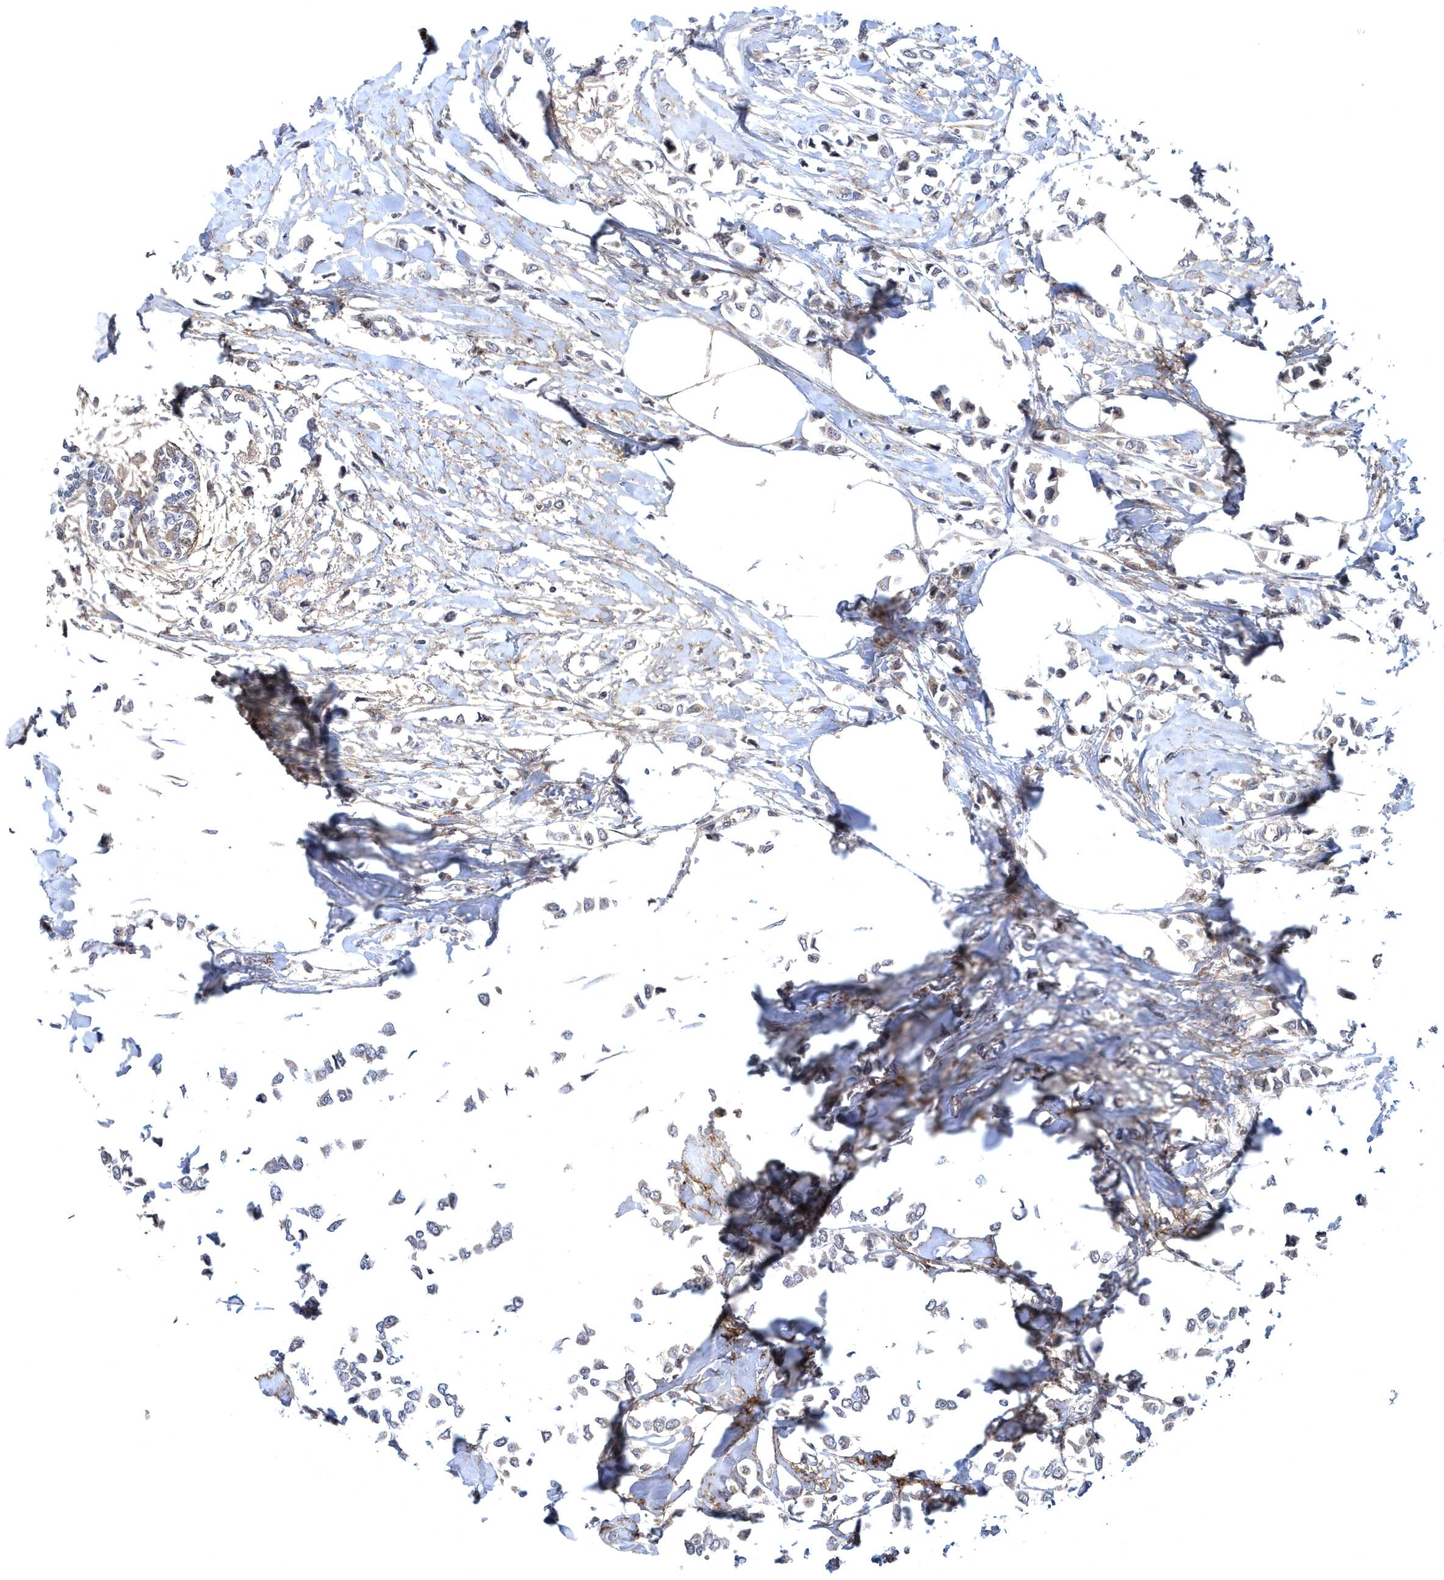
{"staining": {"intensity": "negative", "quantity": "none", "location": "none"}, "tissue": "breast cancer", "cell_type": "Tumor cells", "image_type": "cancer", "snomed": [{"axis": "morphology", "description": "Lobular carcinoma"}, {"axis": "topography", "description": "Breast"}], "caption": "This is an immunohistochemistry histopathology image of human lobular carcinoma (breast). There is no staining in tumor cells.", "gene": "HMGCS1", "patient": {"sex": "female", "age": 51}}